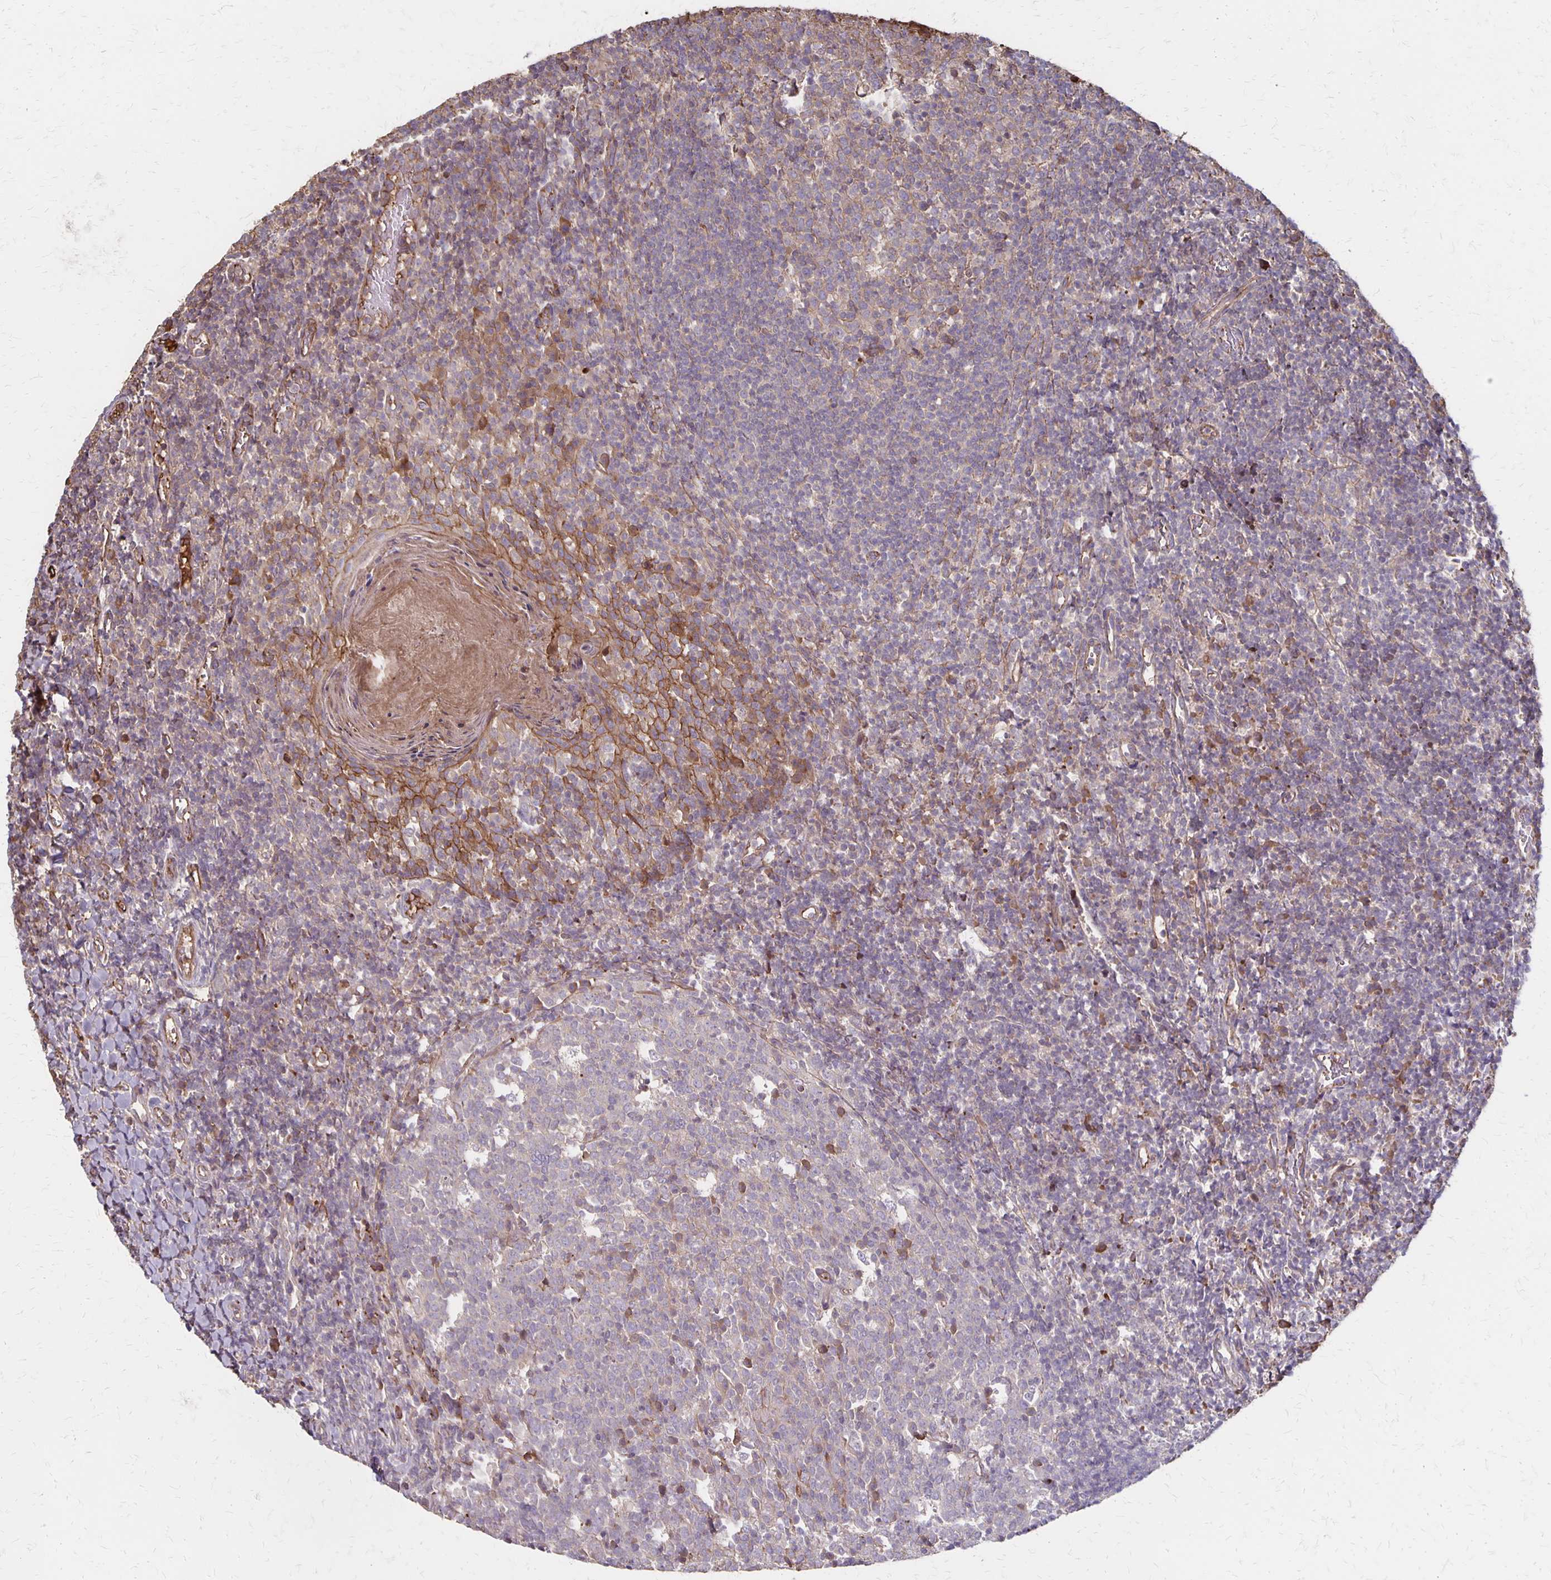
{"staining": {"intensity": "moderate", "quantity": "<25%", "location": "cytoplasmic/membranous"}, "tissue": "tonsil", "cell_type": "Germinal center cells", "image_type": "normal", "snomed": [{"axis": "morphology", "description": "Normal tissue, NOS"}, {"axis": "topography", "description": "Tonsil"}], "caption": "Immunohistochemical staining of benign tonsil shows moderate cytoplasmic/membranous protein expression in about <25% of germinal center cells.", "gene": "PROM2", "patient": {"sex": "female", "age": 10}}